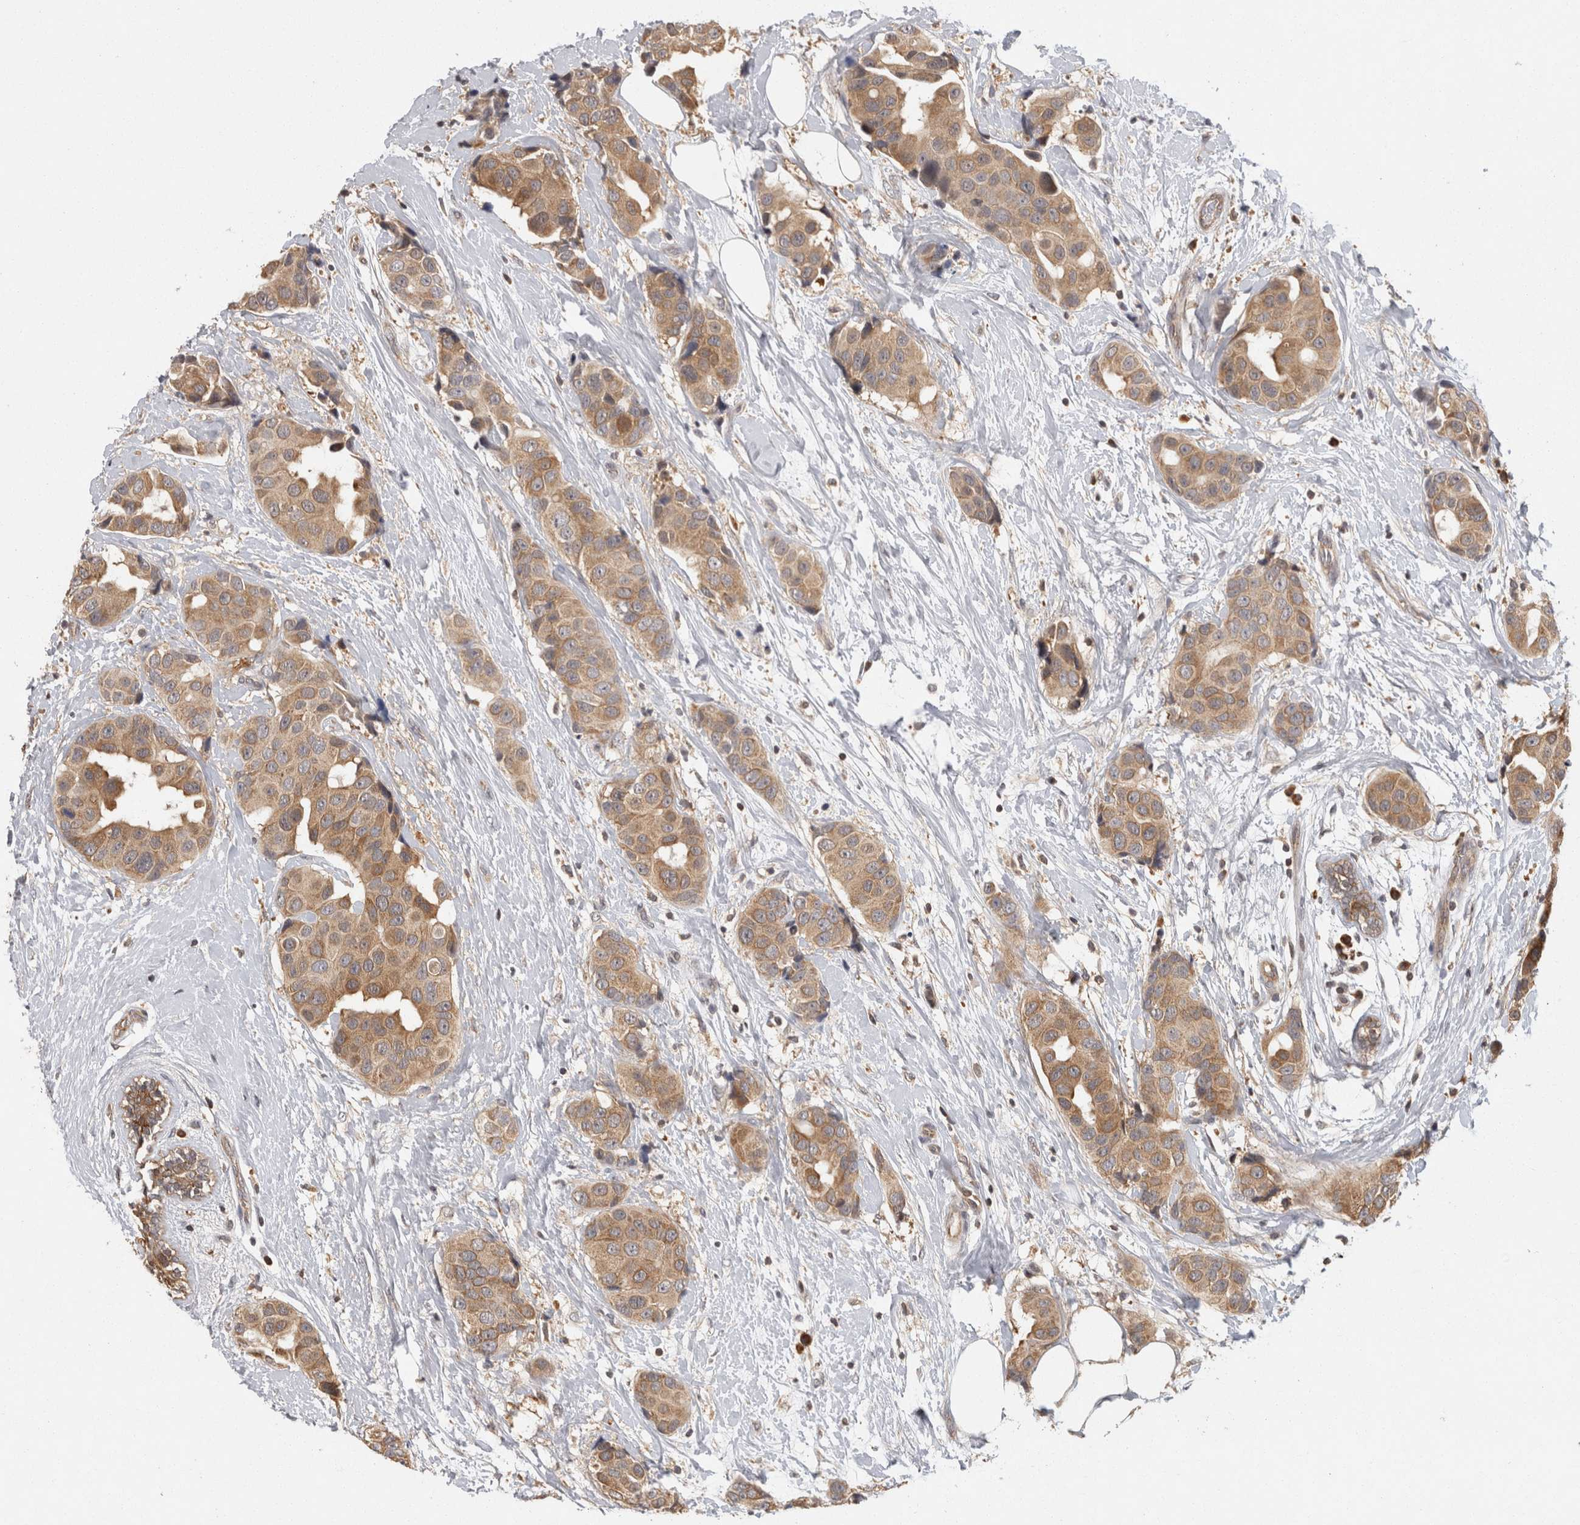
{"staining": {"intensity": "moderate", "quantity": ">75%", "location": "cytoplasmic/membranous"}, "tissue": "breast cancer", "cell_type": "Tumor cells", "image_type": "cancer", "snomed": [{"axis": "morphology", "description": "Normal tissue, NOS"}, {"axis": "morphology", "description": "Duct carcinoma"}, {"axis": "topography", "description": "Breast"}], "caption": "Brown immunohistochemical staining in intraductal carcinoma (breast) reveals moderate cytoplasmic/membranous staining in about >75% of tumor cells.", "gene": "ACAT2", "patient": {"sex": "female", "age": 39}}